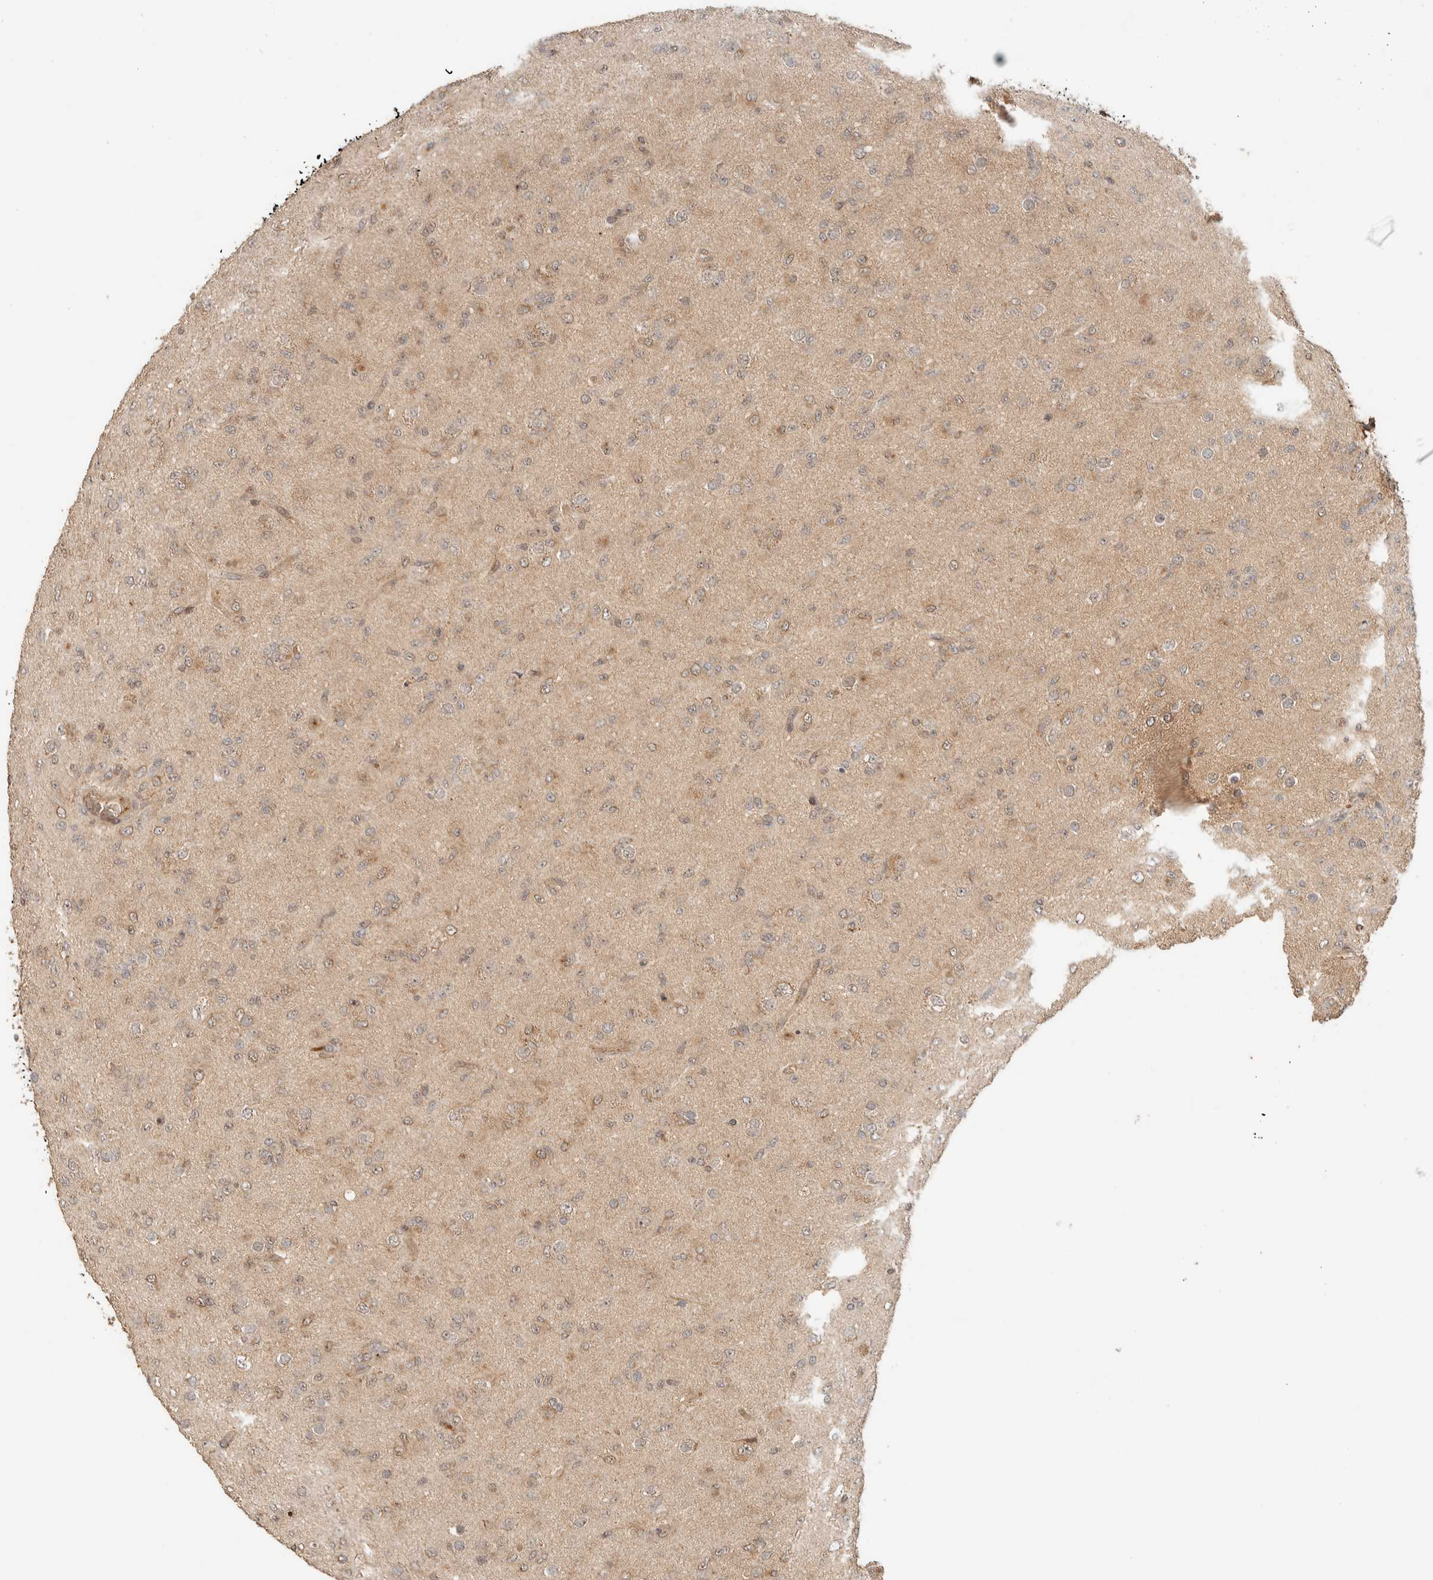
{"staining": {"intensity": "weak", "quantity": ">75%", "location": "cytoplasmic/membranous"}, "tissue": "glioma", "cell_type": "Tumor cells", "image_type": "cancer", "snomed": [{"axis": "morphology", "description": "Glioma, malignant, Low grade"}, {"axis": "topography", "description": "Brain"}], "caption": "Protein expression analysis of malignant glioma (low-grade) reveals weak cytoplasmic/membranous positivity in approximately >75% of tumor cells.", "gene": "ZBTB2", "patient": {"sex": "male", "age": 65}}